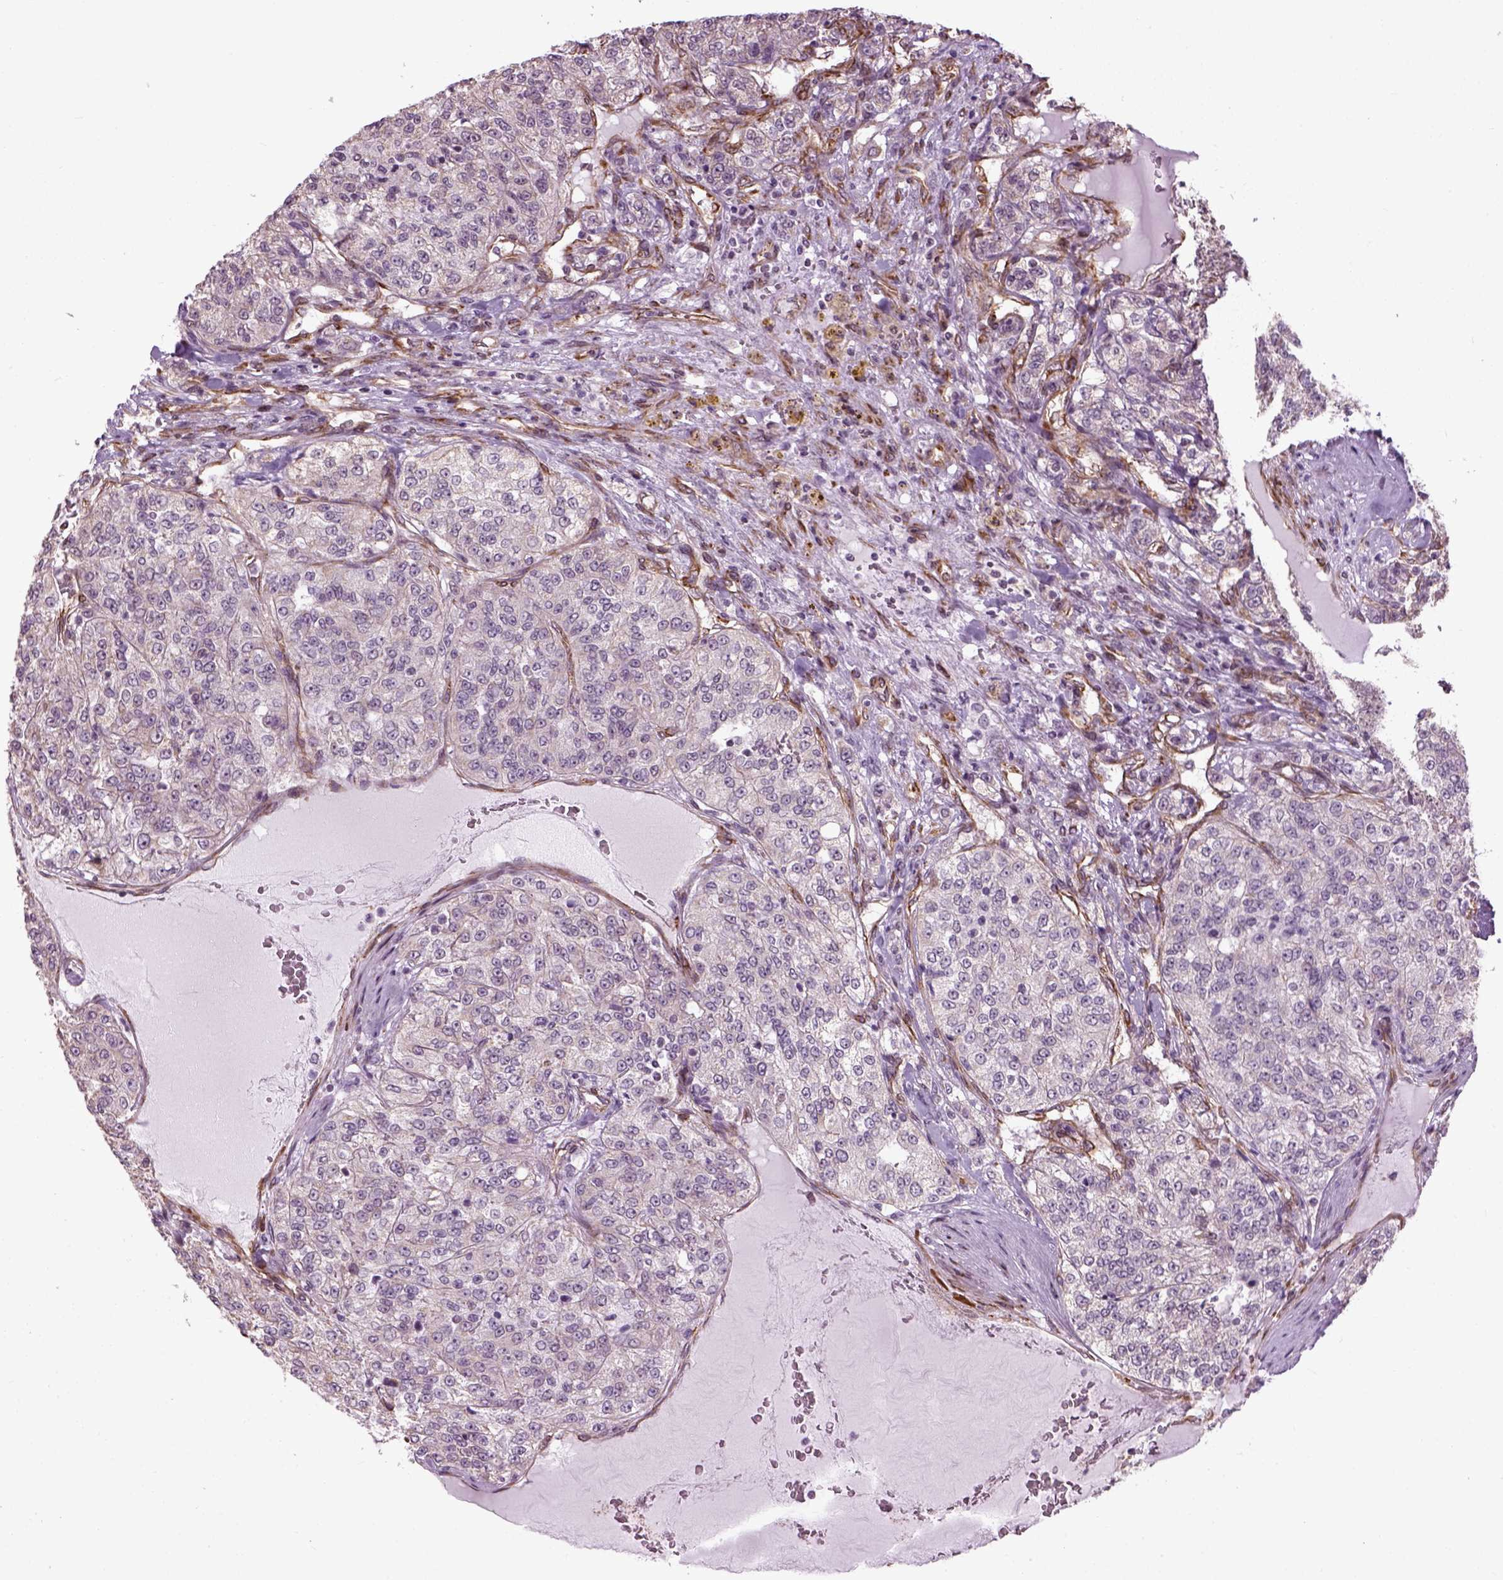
{"staining": {"intensity": "weak", "quantity": "<25%", "location": "cytoplasmic/membranous"}, "tissue": "renal cancer", "cell_type": "Tumor cells", "image_type": "cancer", "snomed": [{"axis": "morphology", "description": "Adenocarcinoma, NOS"}, {"axis": "topography", "description": "Kidney"}], "caption": "Immunohistochemical staining of renal adenocarcinoma reveals no significant positivity in tumor cells.", "gene": "XK", "patient": {"sex": "female", "age": 63}}